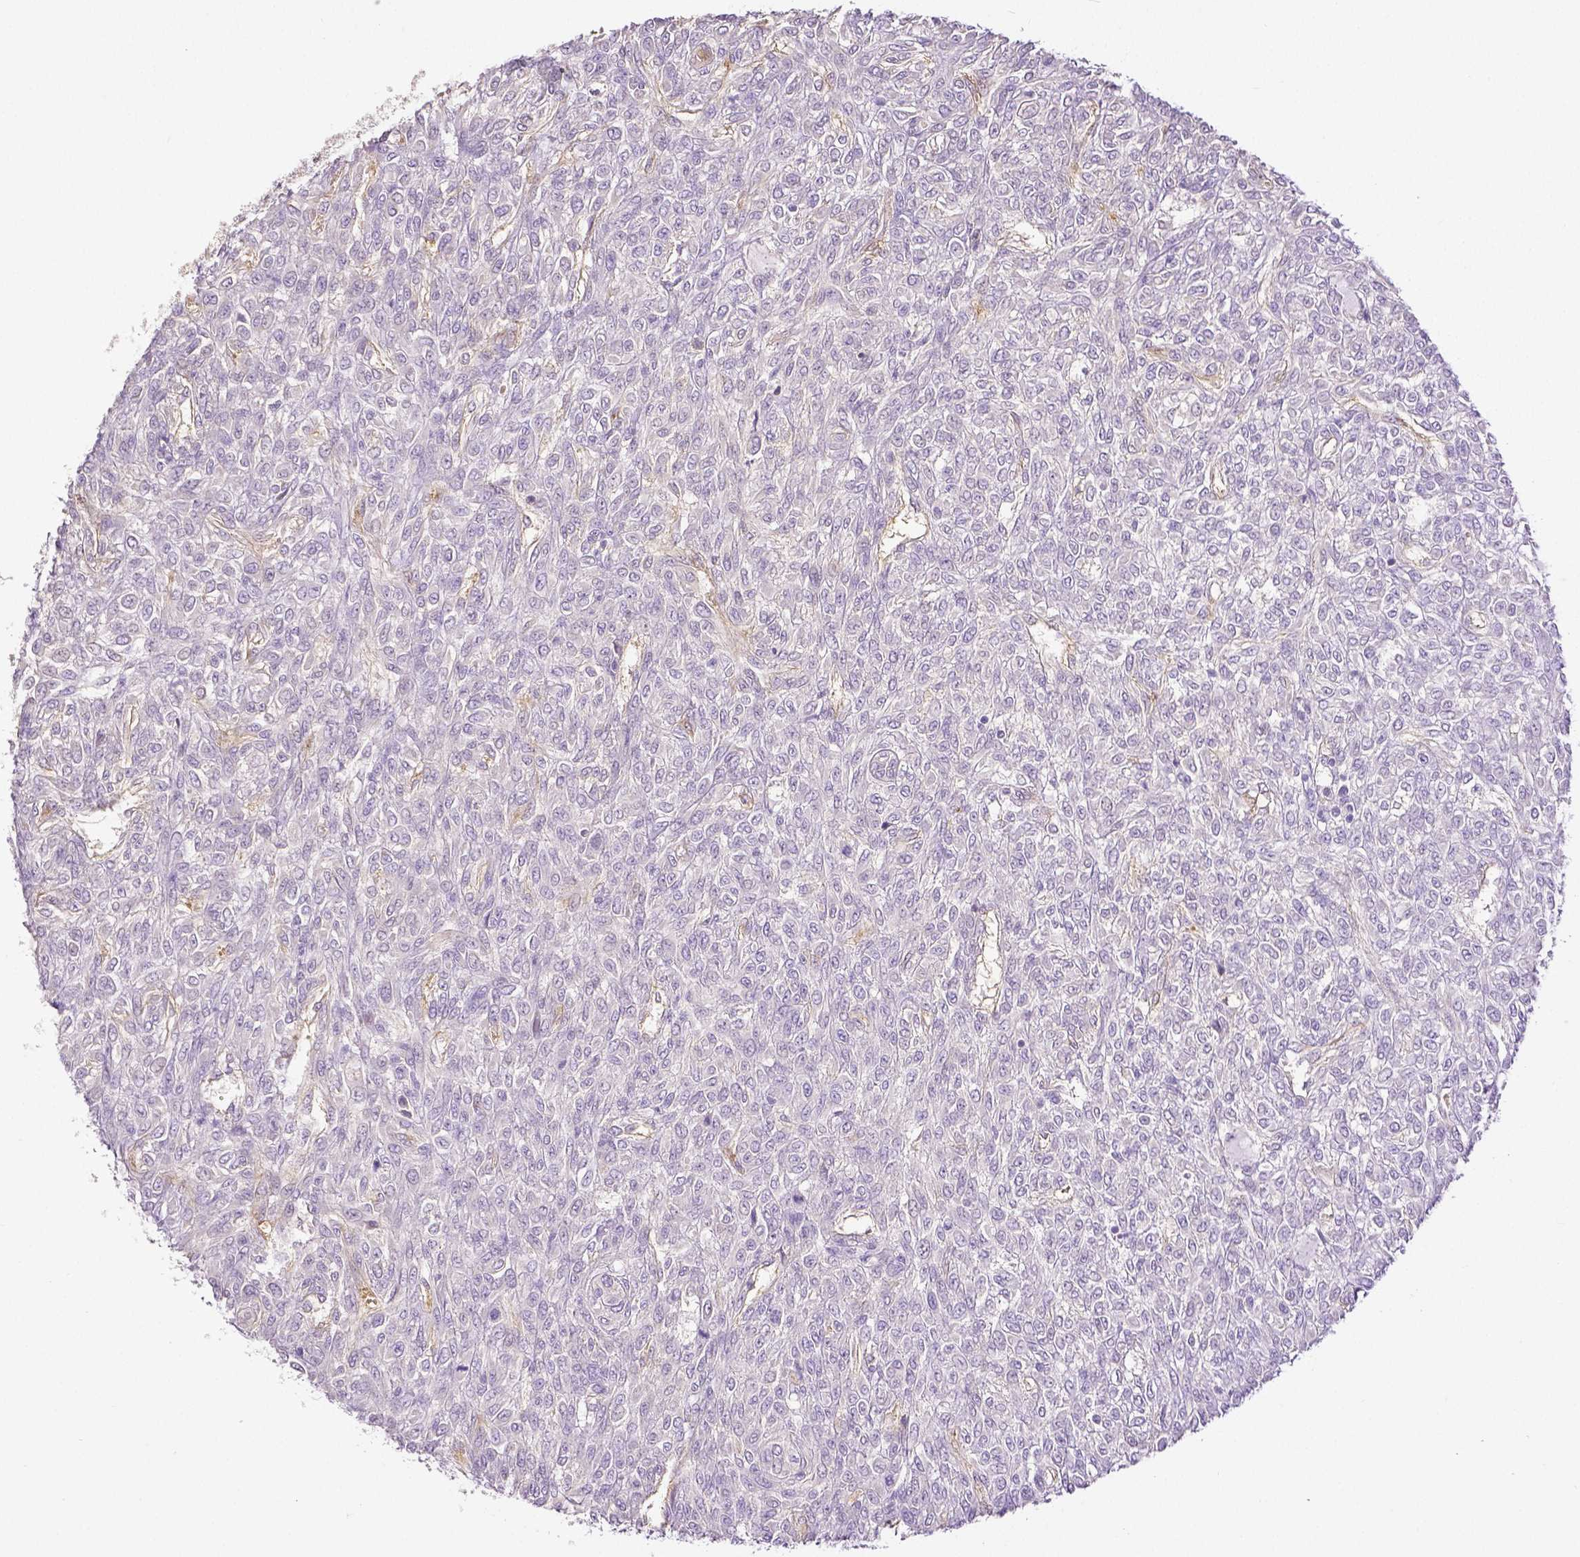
{"staining": {"intensity": "negative", "quantity": "none", "location": "none"}, "tissue": "renal cancer", "cell_type": "Tumor cells", "image_type": "cancer", "snomed": [{"axis": "morphology", "description": "Adenocarcinoma, NOS"}, {"axis": "topography", "description": "Kidney"}], "caption": "IHC of human renal cancer exhibits no staining in tumor cells. (Stains: DAB IHC with hematoxylin counter stain, Microscopy: brightfield microscopy at high magnification).", "gene": "THY1", "patient": {"sex": "male", "age": 58}}